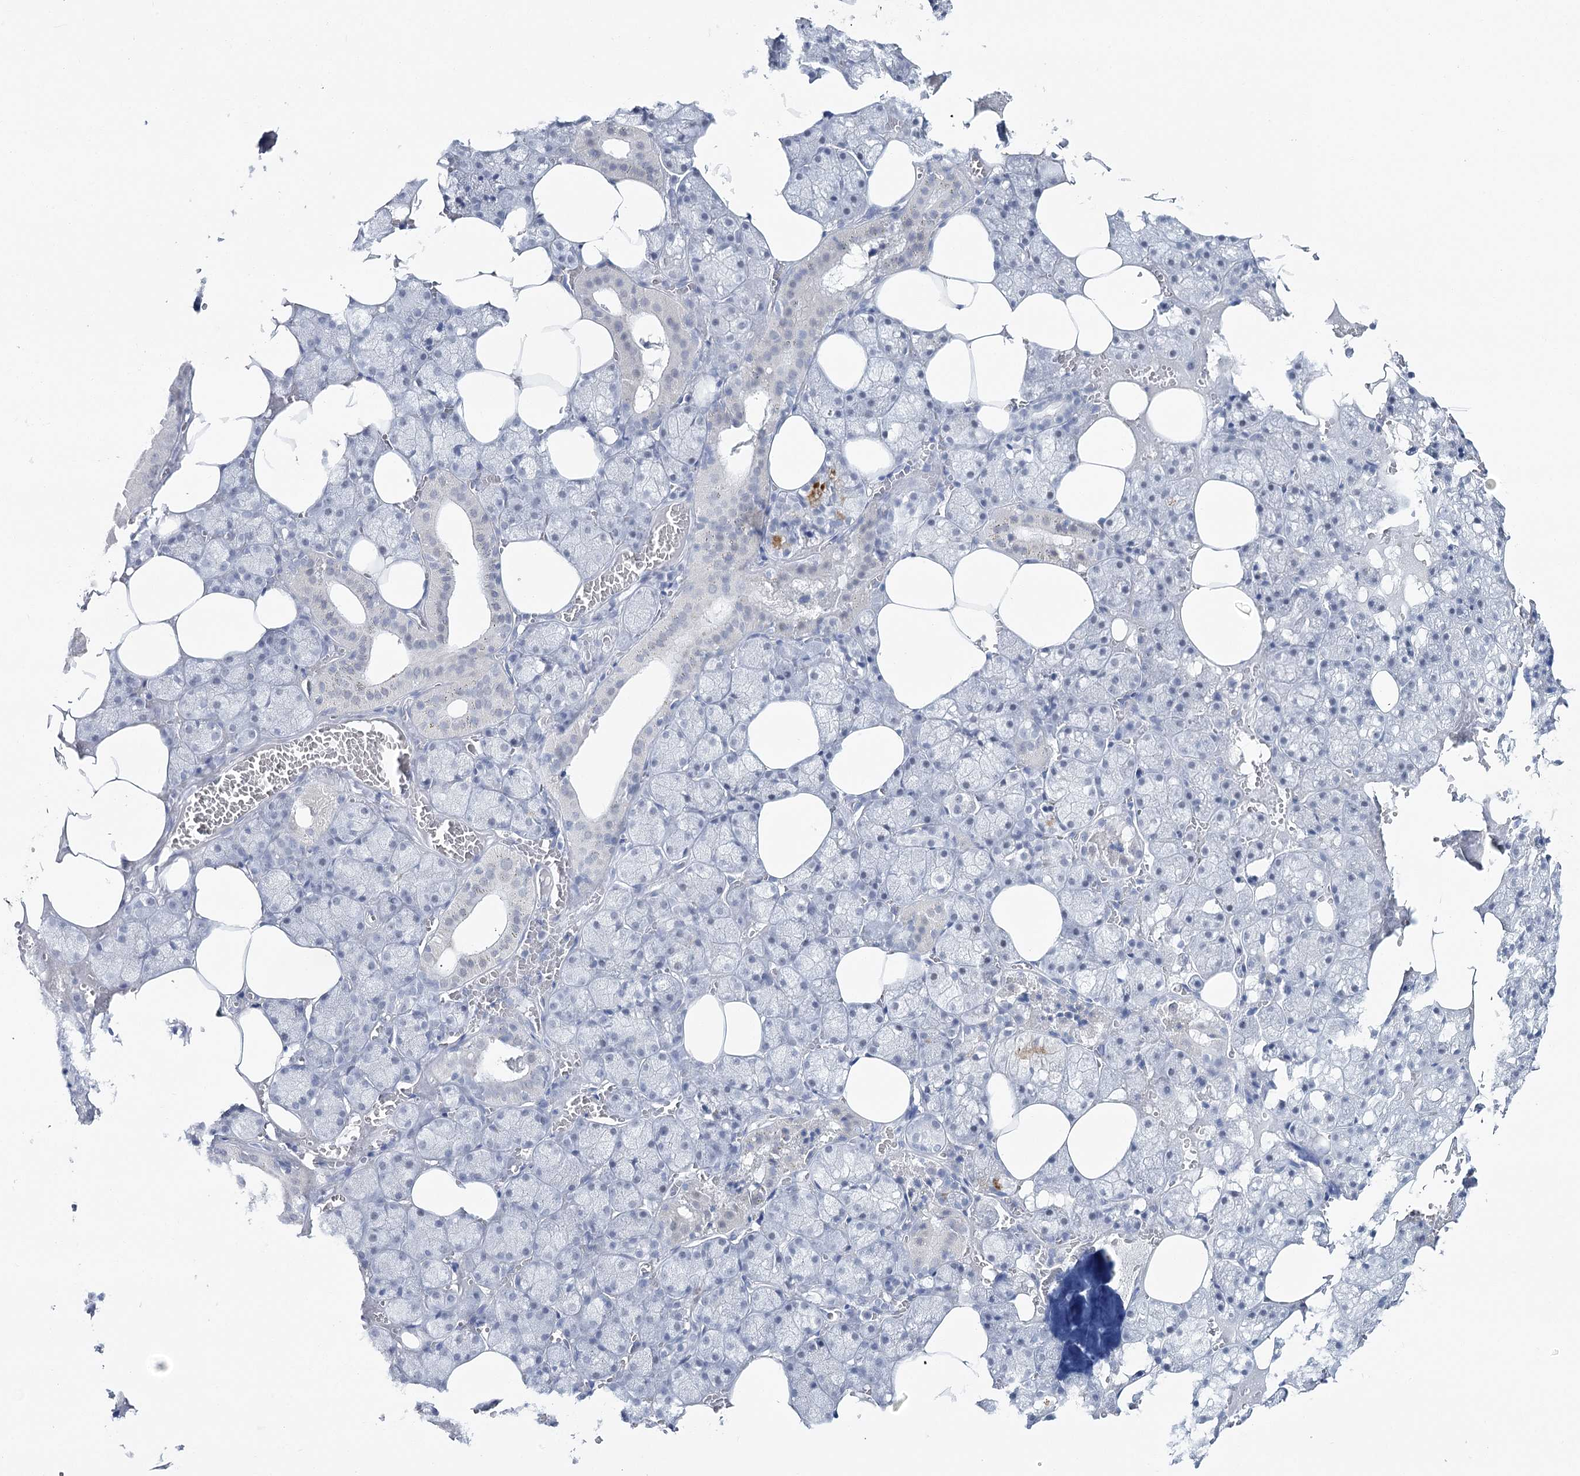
{"staining": {"intensity": "strong", "quantity": "<25%", "location": "cytoplasmic/membranous"}, "tissue": "salivary gland", "cell_type": "Glandular cells", "image_type": "normal", "snomed": [{"axis": "morphology", "description": "Normal tissue, NOS"}, {"axis": "topography", "description": "Salivary gland"}], "caption": "Approximately <25% of glandular cells in benign salivary gland demonstrate strong cytoplasmic/membranous protein positivity as visualized by brown immunohistochemical staining.", "gene": "ZC3H8", "patient": {"sex": "male", "age": 62}}